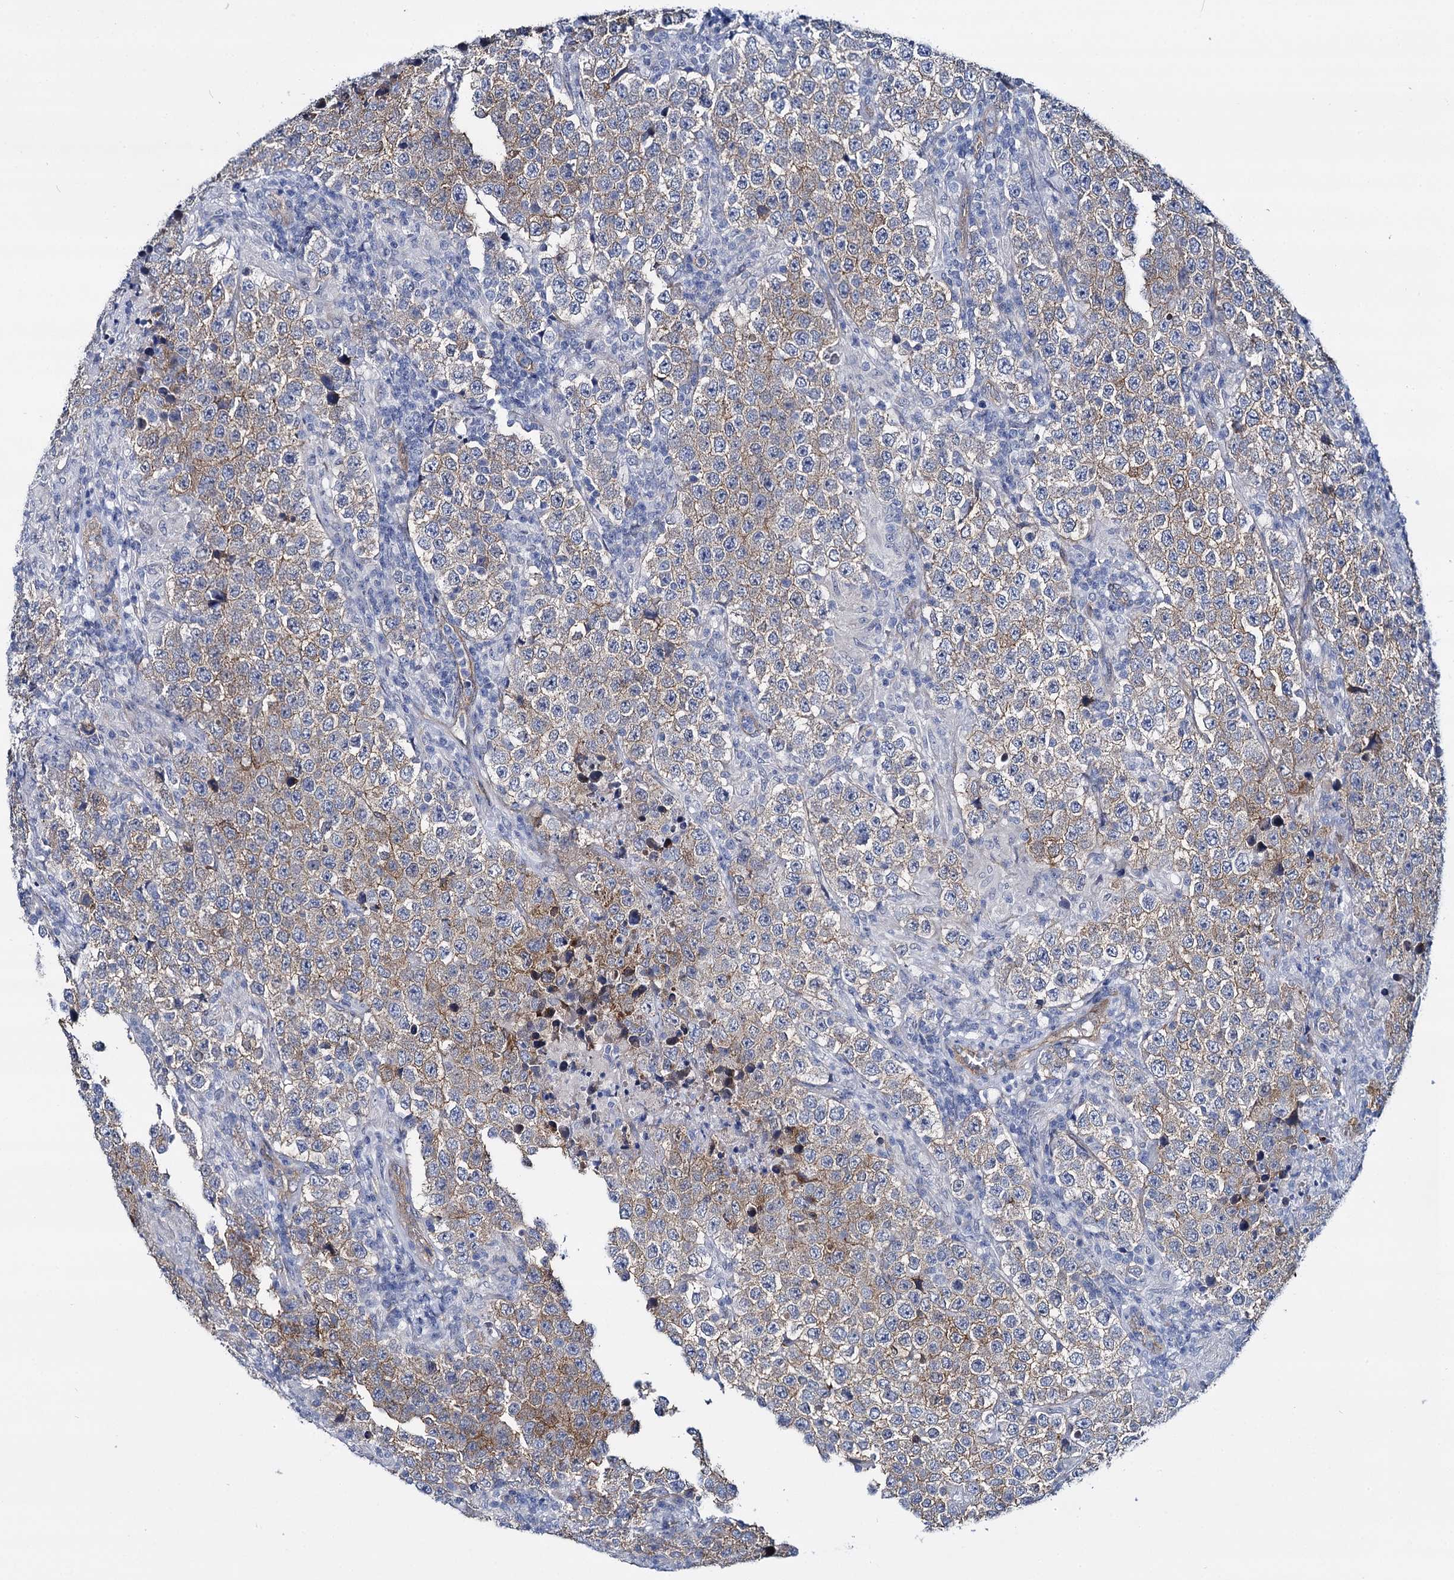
{"staining": {"intensity": "weak", "quantity": ">75%", "location": "cytoplasmic/membranous"}, "tissue": "testis cancer", "cell_type": "Tumor cells", "image_type": "cancer", "snomed": [{"axis": "morphology", "description": "Normal tissue, NOS"}, {"axis": "morphology", "description": "Urothelial carcinoma, High grade"}, {"axis": "morphology", "description": "Seminoma, NOS"}, {"axis": "morphology", "description": "Carcinoma, Embryonal, NOS"}, {"axis": "topography", "description": "Urinary bladder"}, {"axis": "topography", "description": "Testis"}], "caption": "Seminoma (testis) stained for a protein (brown) displays weak cytoplasmic/membranous positive expression in approximately >75% of tumor cells.", "gene": "STXBP1", "patient": {"sex": "male", "age": 41}}